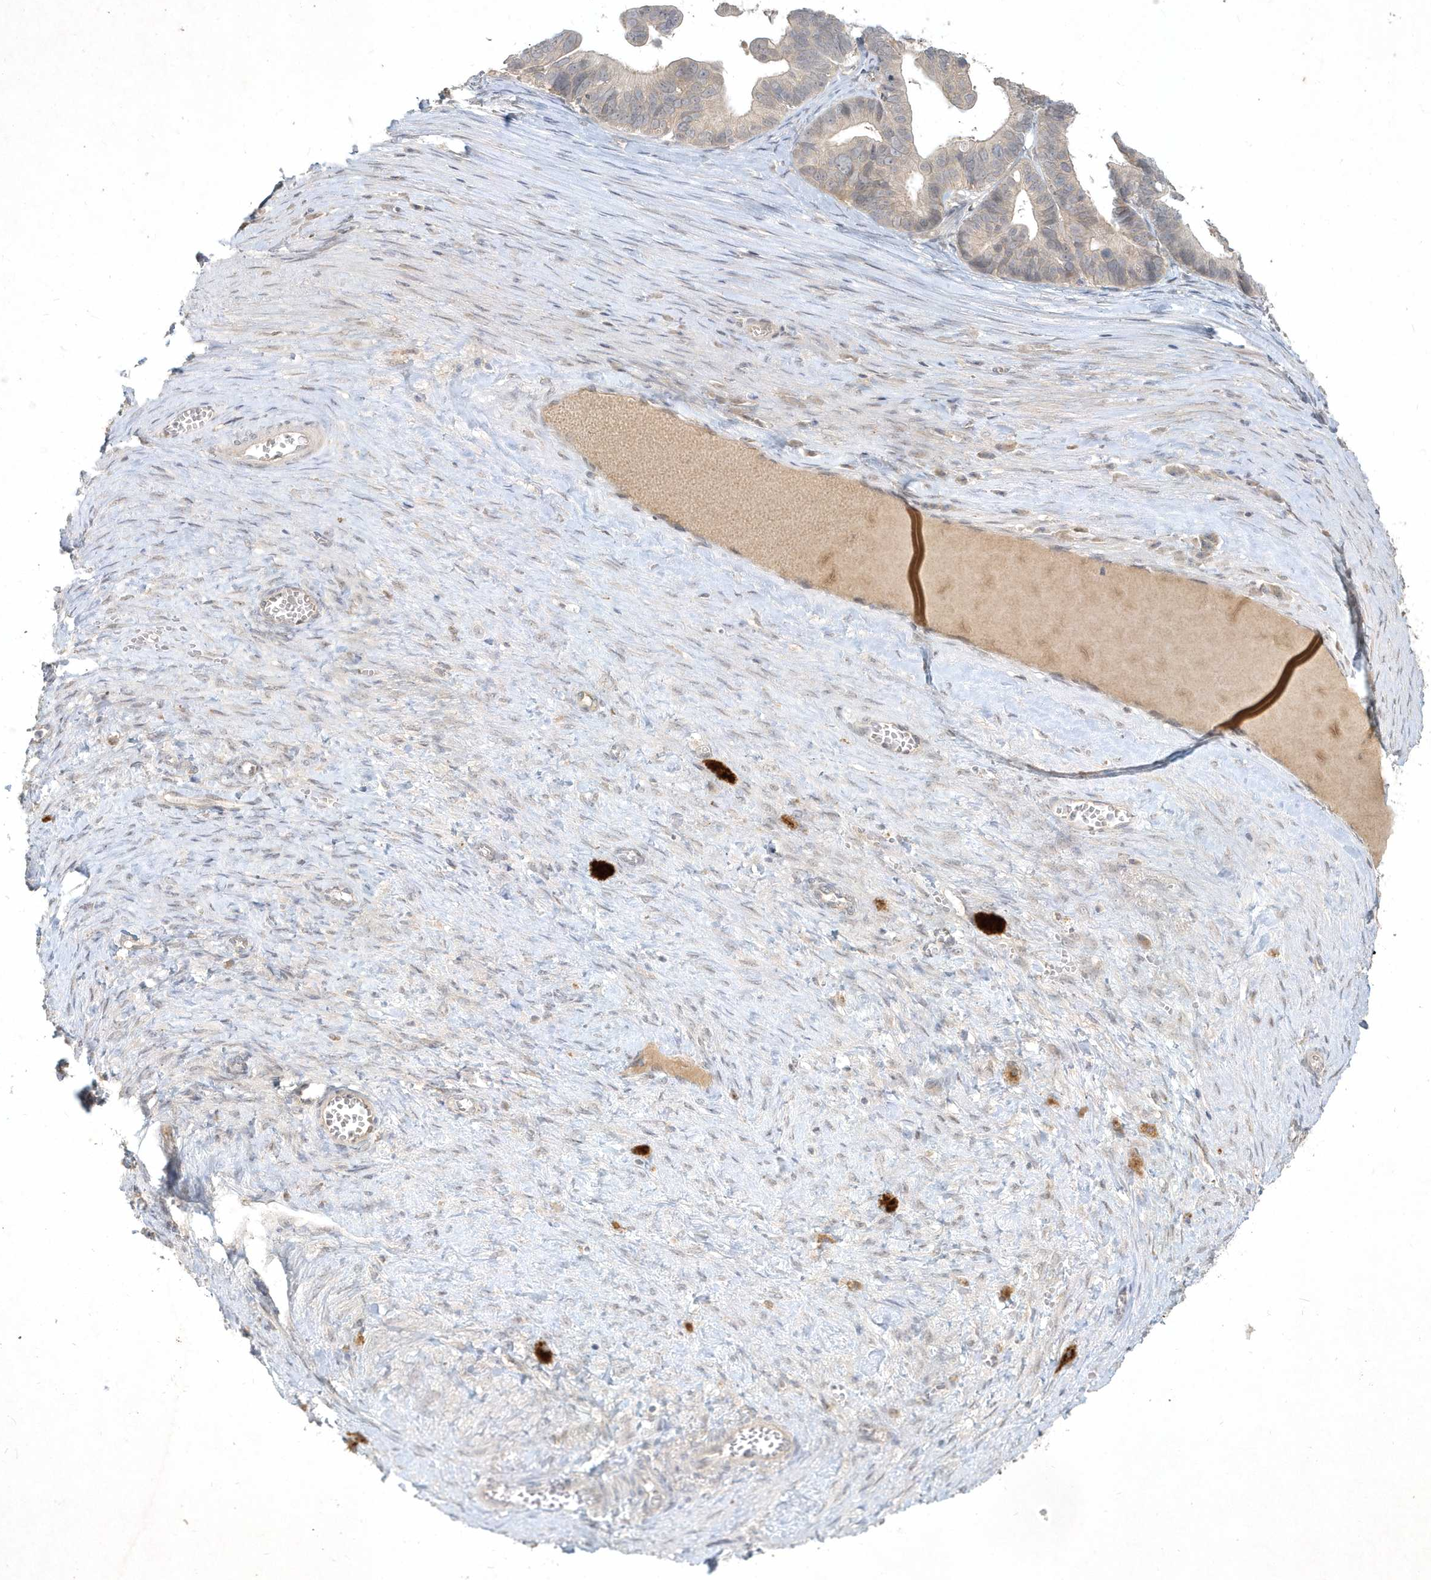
{"staining": {"intensity": "negative", "quantity": "none", "location": "none"}, "tissue": "ovarian cancer", "cell_type": "Tumor cells", "image_type": "cancer", "snomed": [{"axis": "morphology", "description": "Cystadenocarcinoma, serous, NOS"}, {"axis": "topography", "description": "Ovary"}], "caption": "Image shows no protein expression in tumor cells of ovarian serous cystadenocarcinoma tissue. Brightfield microscopy of IHC stained with DAB (brown) and hematoxylin (blue), captured at high magnification.", "gene": "BOD1", "patient": {"sex": "female", "age": 56}}